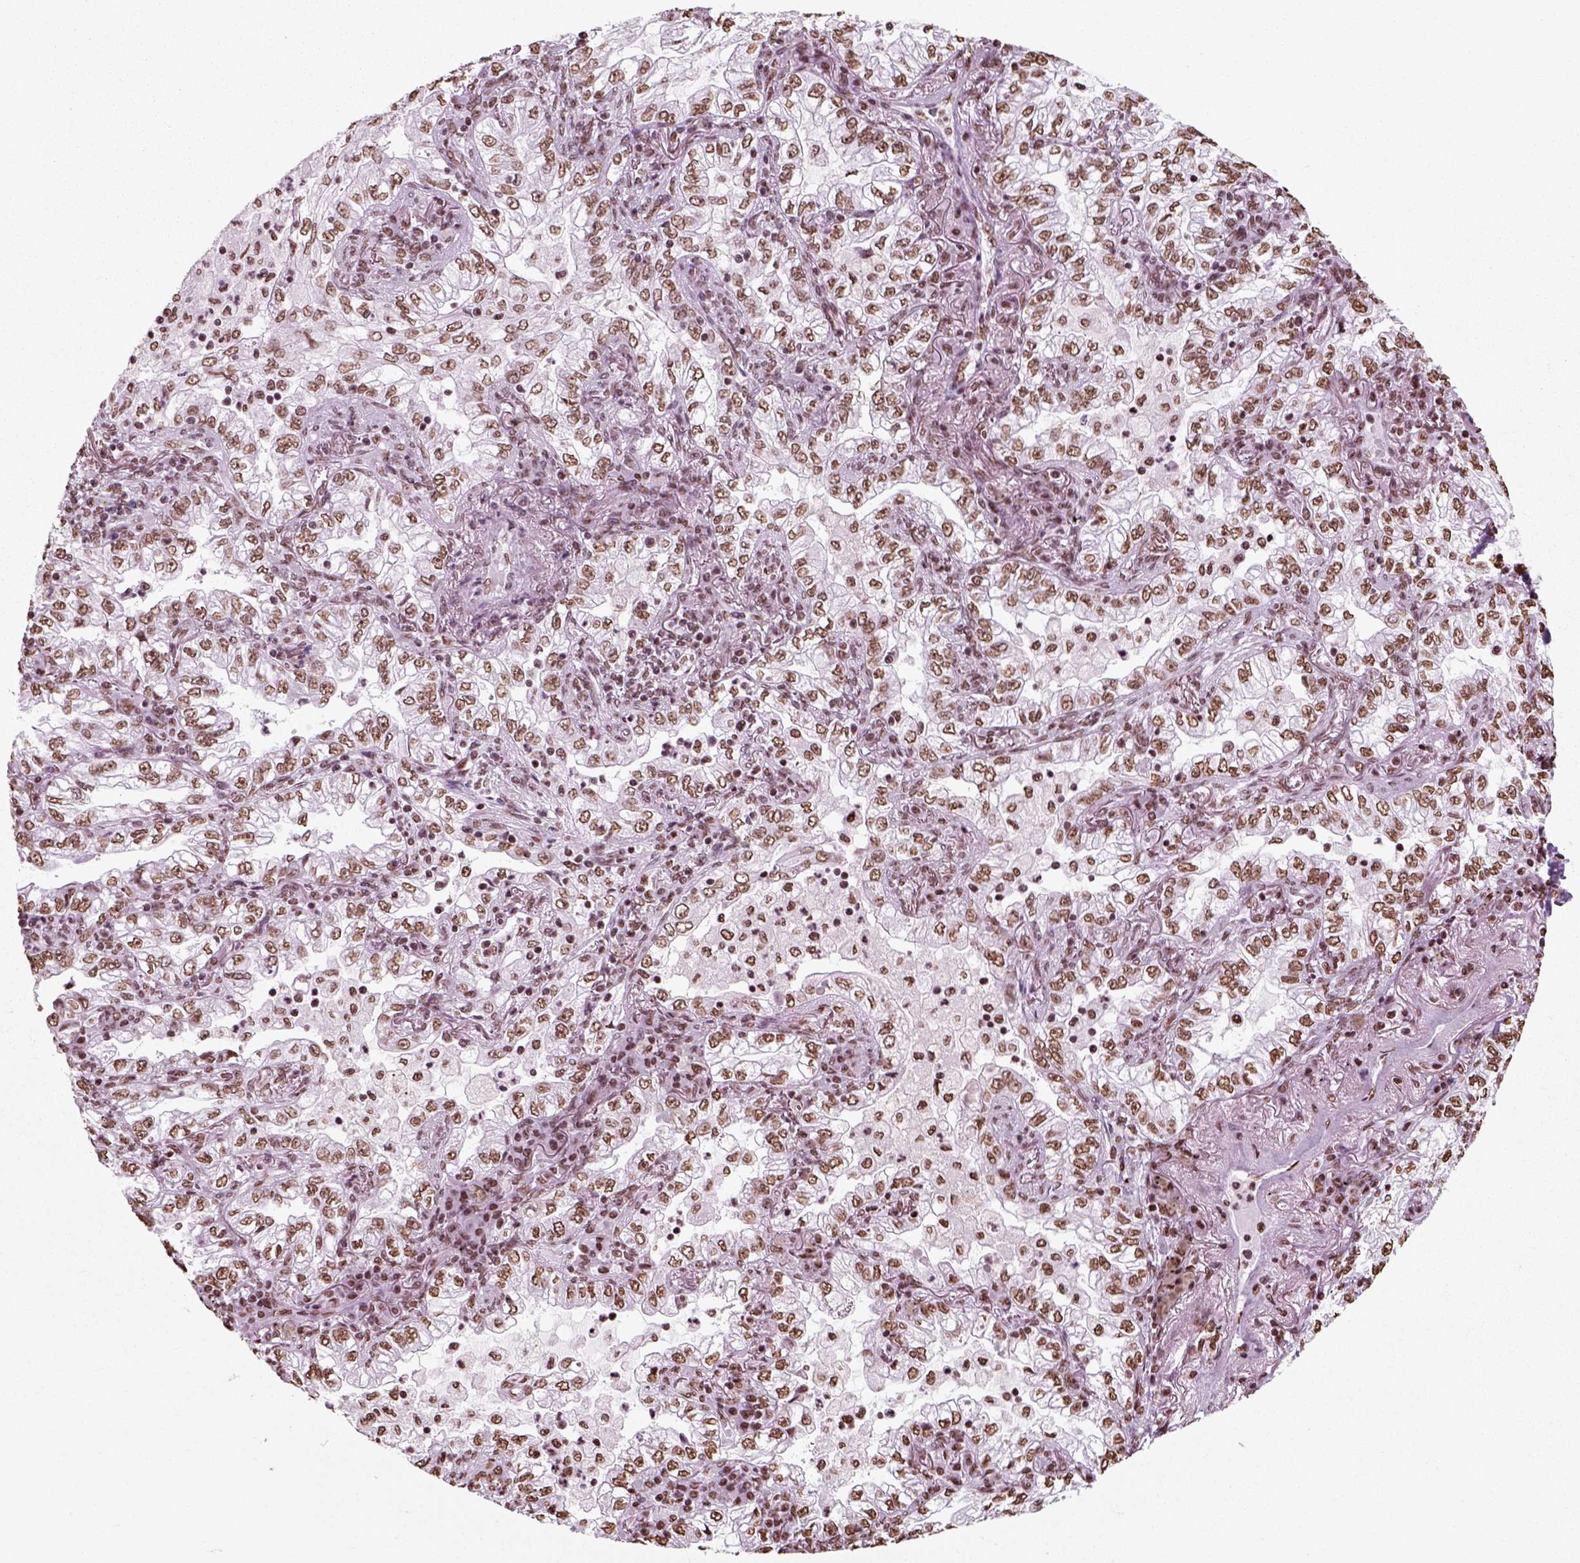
{"staining": {"intensity": "moderate", "quantity": ">75%", "location": "nuclear"}, "tissue": "lung cancer", "cell_type": "Tumor cells", "image_type": "cancer", "snomed": [{"axis": "morphology", "description": "Adenocarcinoma, NOS"}, {"axis": "topography", "description": "Lung"}], "caption": "DAB immunohistochemical staining of human adenocarcinoma (lung) shows moderate nuclear protein expression in approximately >75% of tumor cells.", "gene": "POLR1H", "patient": {"sex": "female", "age": 73}}